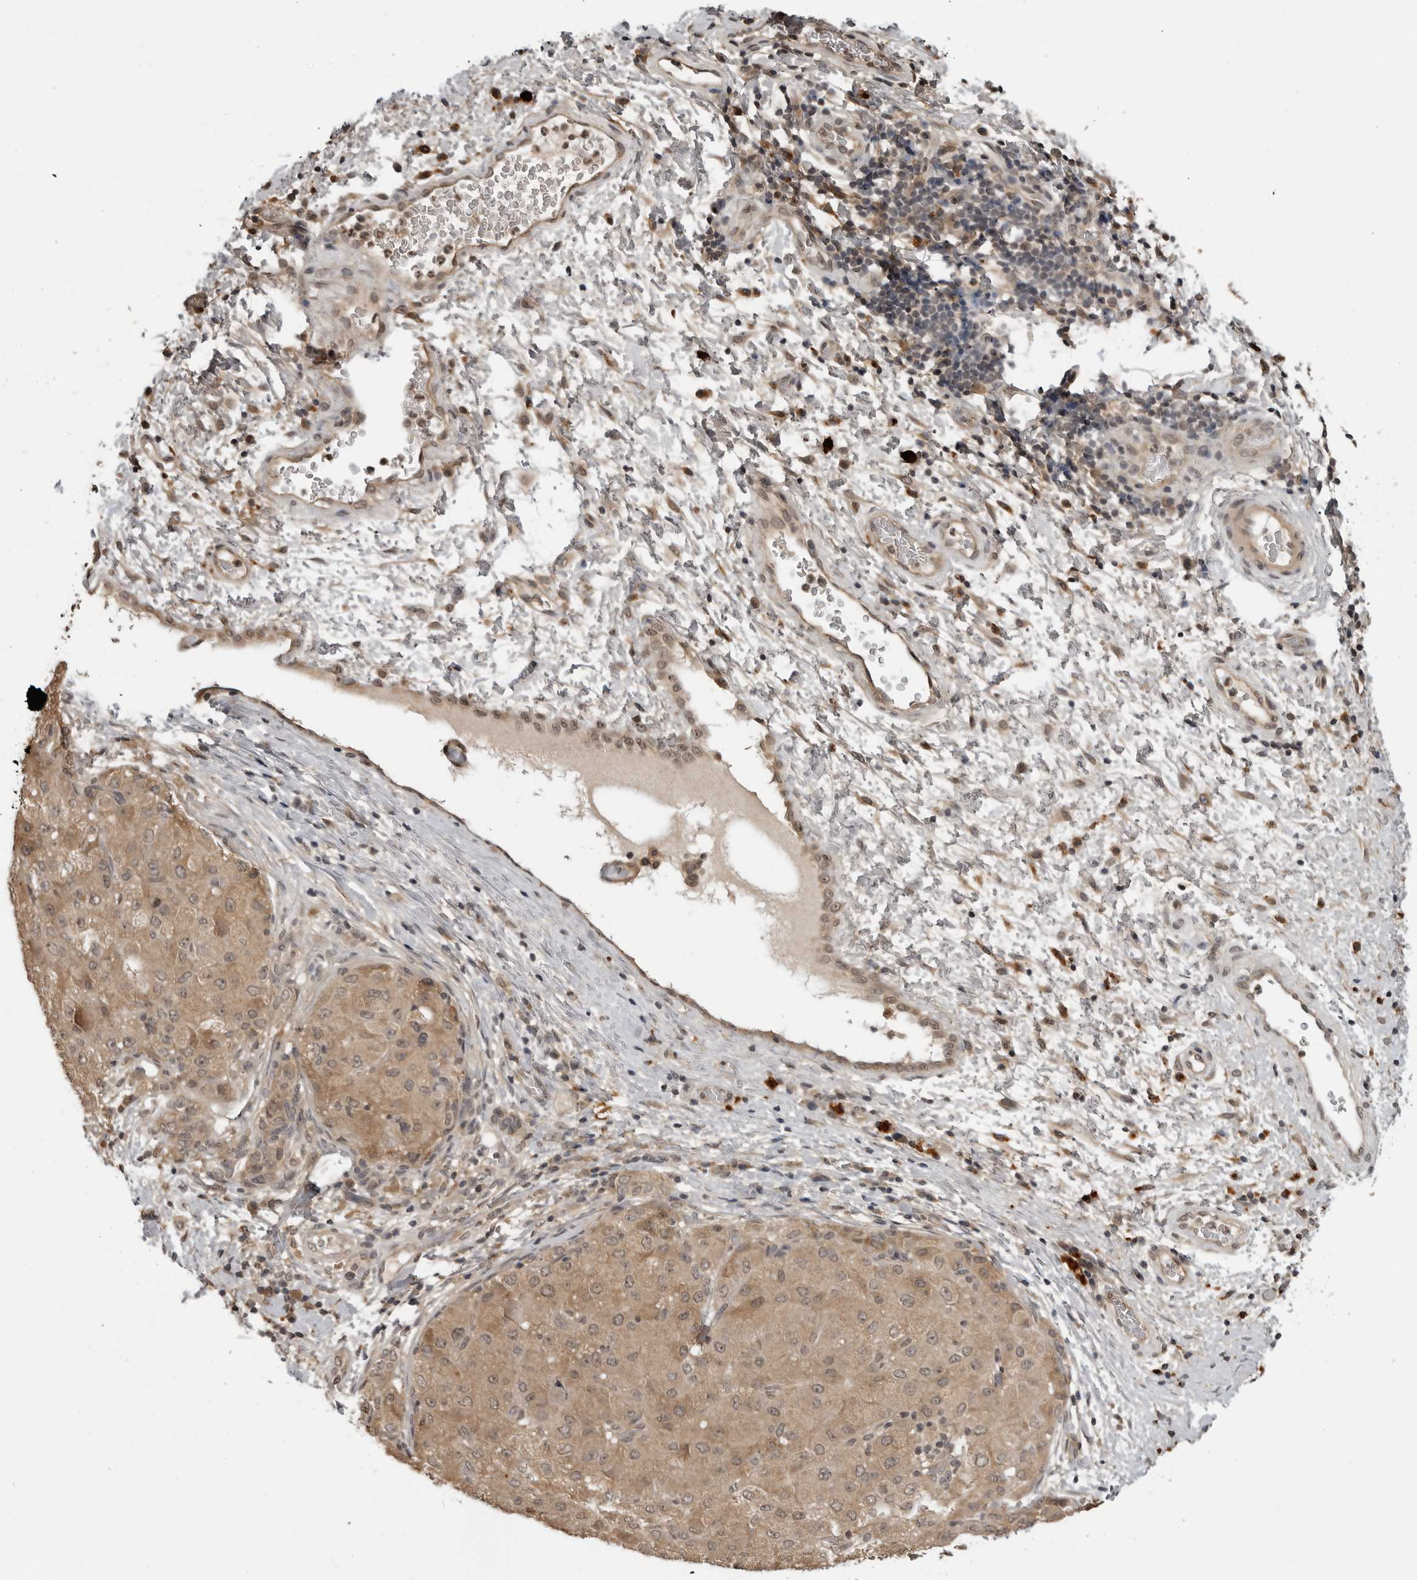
{"staining": {"intensity": "moderate", "quantity": "<25%", "location": "cytoplasmic/membranous"}, "tissue": "liver cancer", "cell_type": "Tumor cells", "image_type": "cancer", "snomed": [{"axis": "morphology", "description": "Carcinoma, Hepatocellular, NOS"}, {"axis": "topography", "description": "Liver"}], "caption": "A high-resolution photomicrograph shows immunohistochemistry staining of liver cancer (hepatocellular carcinoma), which demonstrates moderate cytoplasmic/membranous positivity in approximately <25% of tumor cells.", "gene": "IL24", "patient": {"sex": "male", "age": 80}}